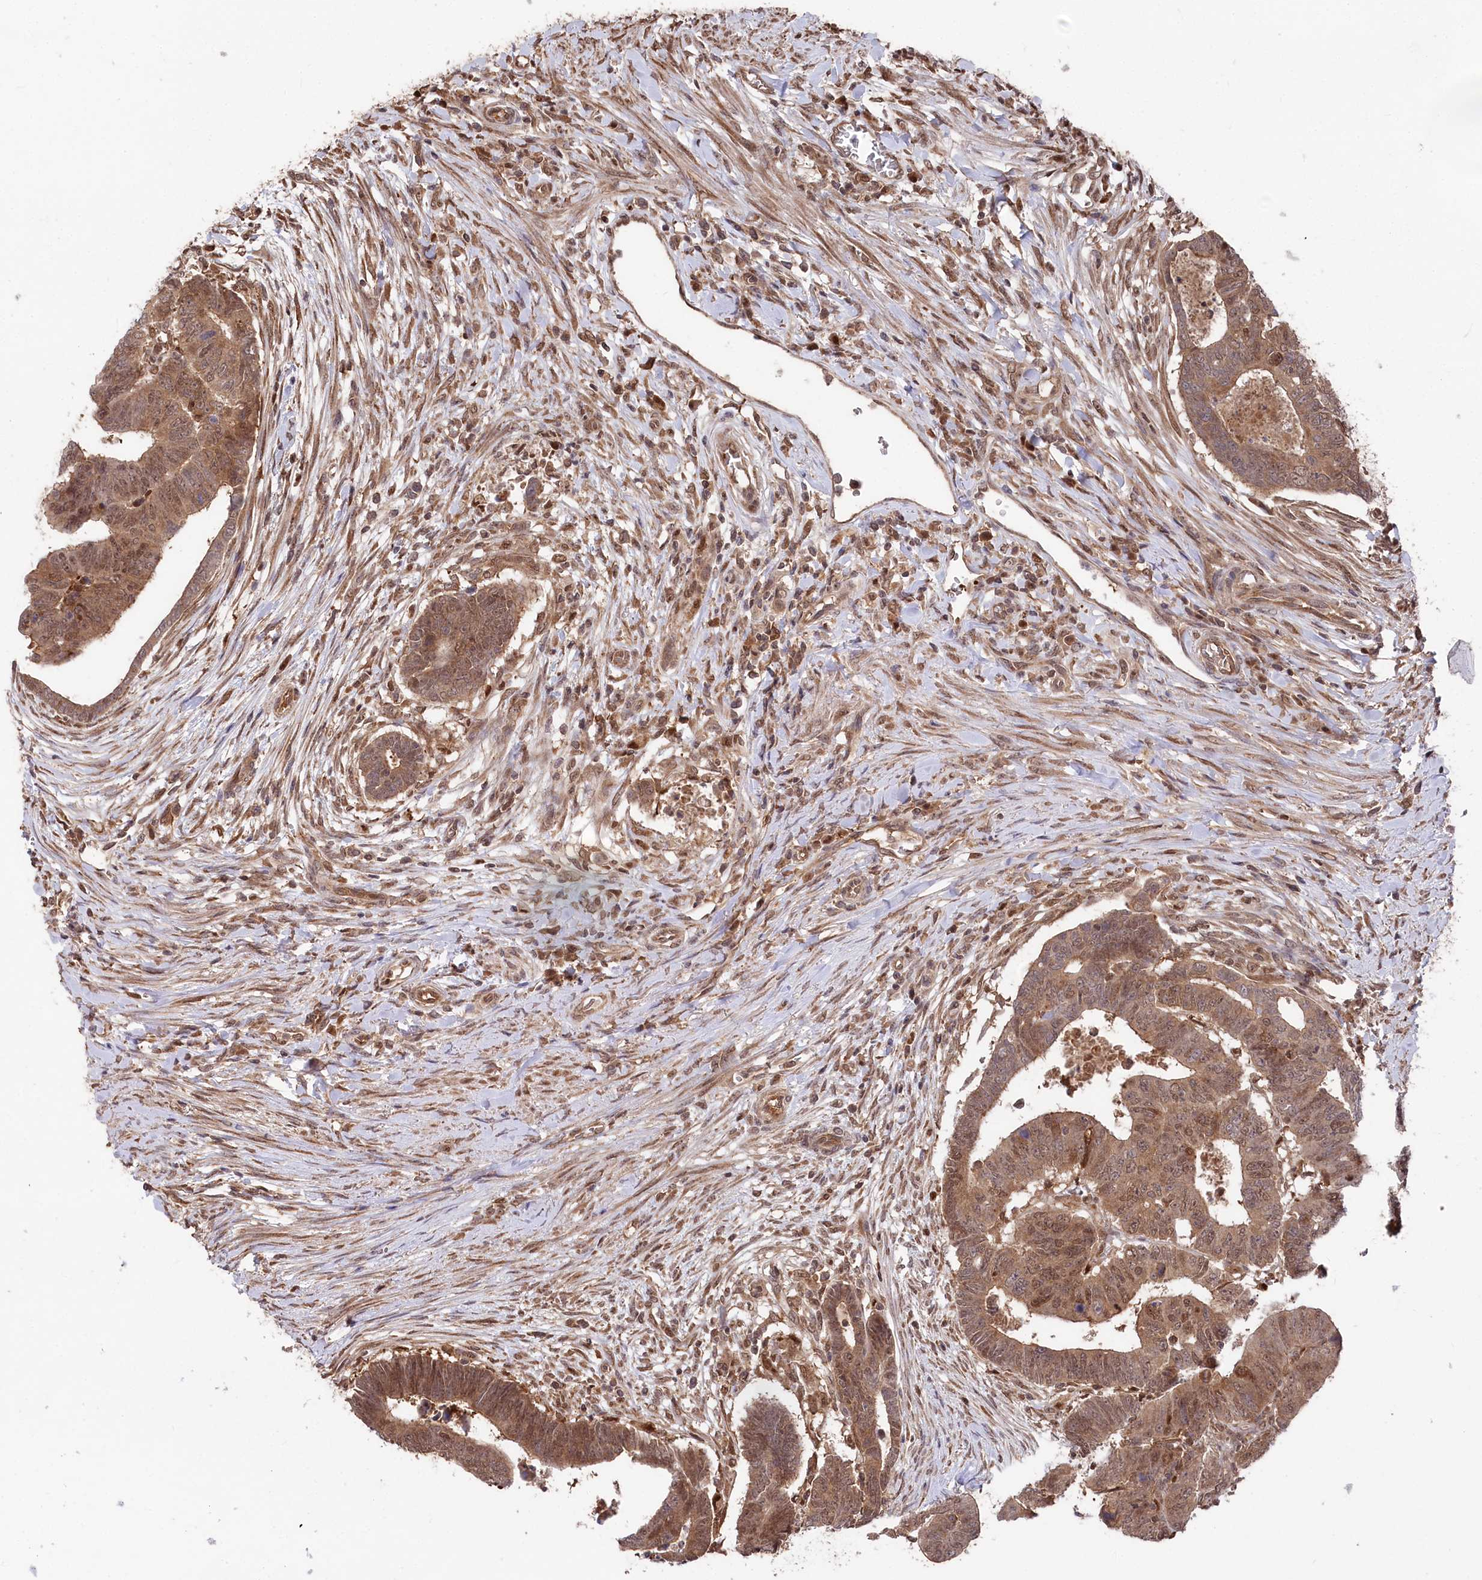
{"staining": {"intensity": "moderate", "quantity": ">75%", "location": "cytoplasmic/membranous,nuclear"}, "tissue": "colorectal cancer", "cell_type": "Tumor cells", "image_type": "cancer", "snomed": [{"axis": "morphology", "description": "Normal tissue, NOS"}, {"axis": "morphology", "description": "Adenocarcinoma, NOS"}, {"axis": "topography", "description": "Rectum"}], "caption": "A micrograph showing moderate cytoplasmic/membranous and nuclear staining in about >75% of tumor cells in colorectal cancer (adenocarcinoma), as visualized by brown immunohistochemical staining.", "gene": "PSMA1", "patient": {"sex": "female", "age": 65}}